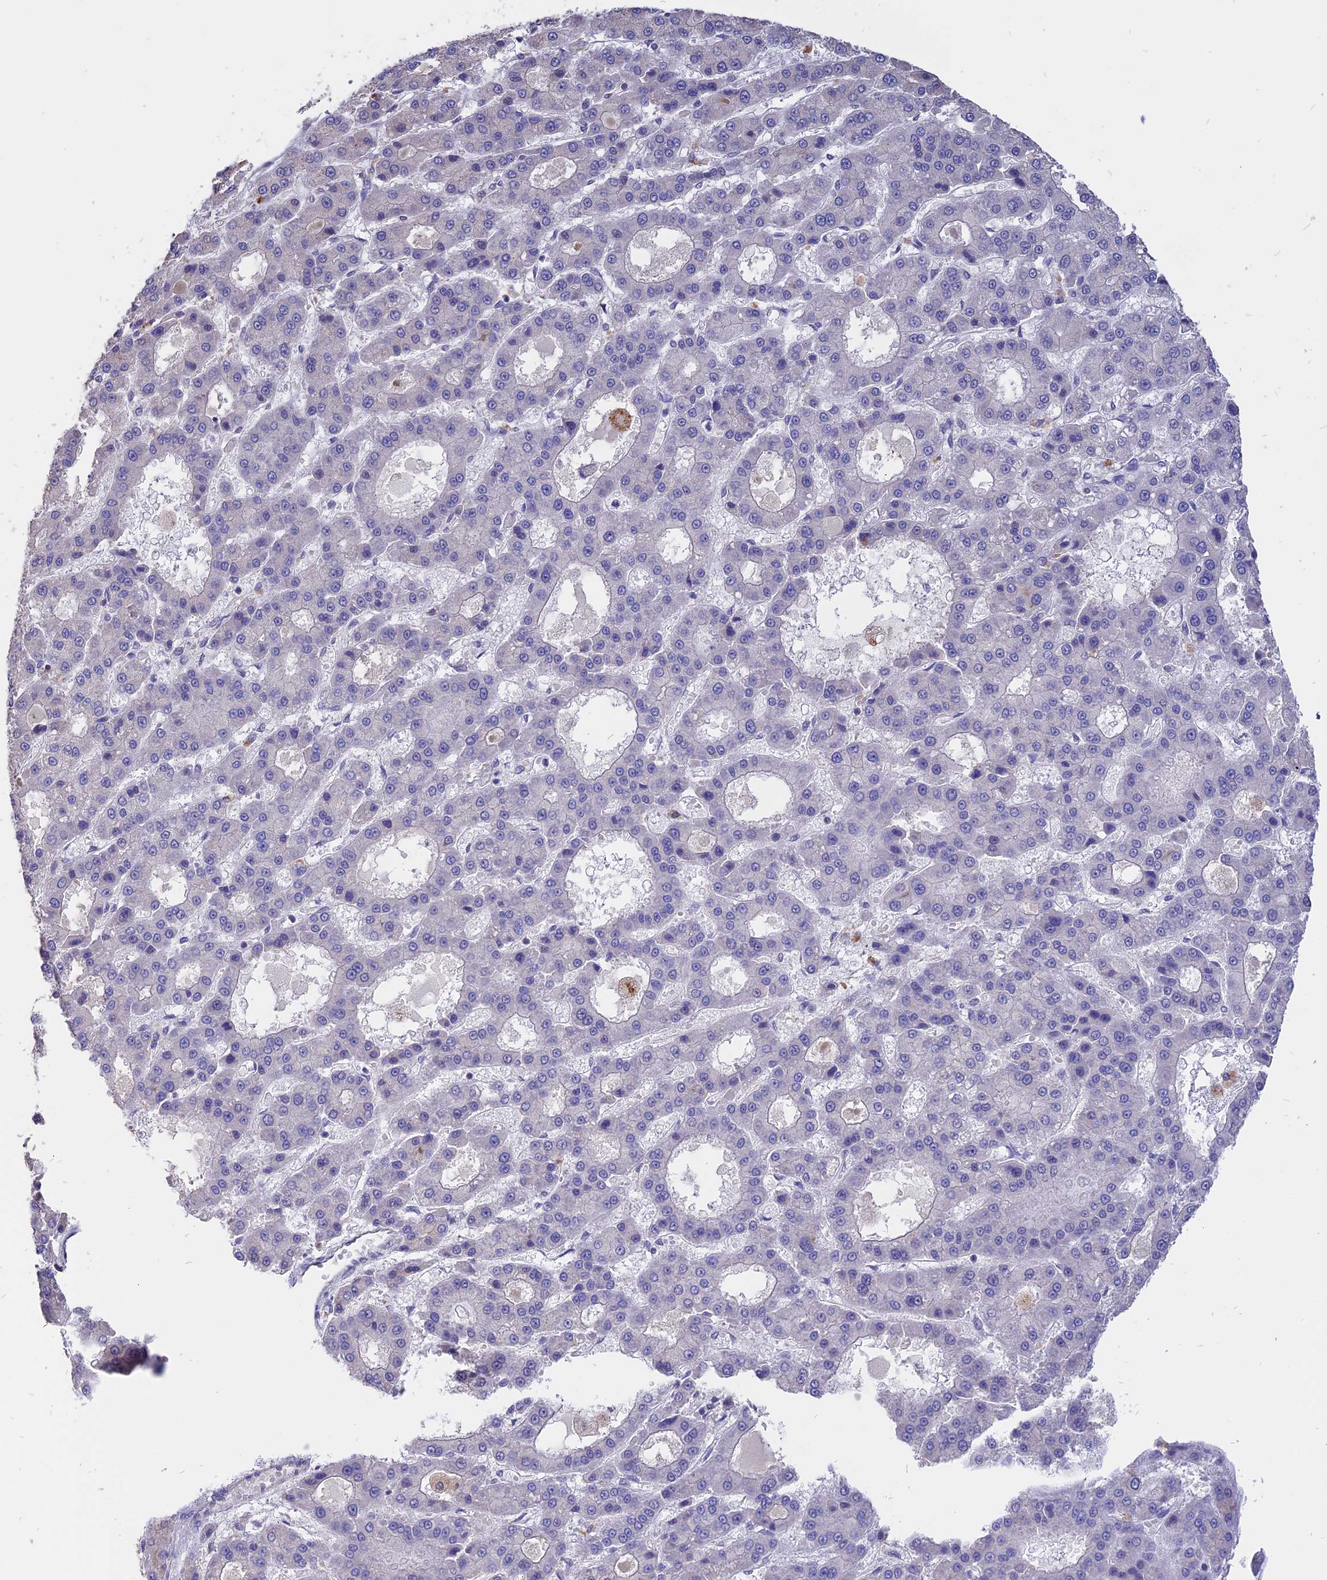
{"staining": {"intensity": "negative", "quantity": "none", "location": "none"}, "tissue": "liver cancer", "cell_type": "Tumor cells", "image_type": "cancer", "snomed": [{"axis": "morphology", "description": "Carcinoma, Hepatocellular, NOS"}, {"axis": "topography", "description": "Liver"}], "caption": "IHC micrograph of human liver cancer (hepatocellular carcinoma) stained for a protein (brown), which exhibits no staining in tumor cells.", "gene": "CARMIL2", "patient": {"sex": "male", "age": 70}}